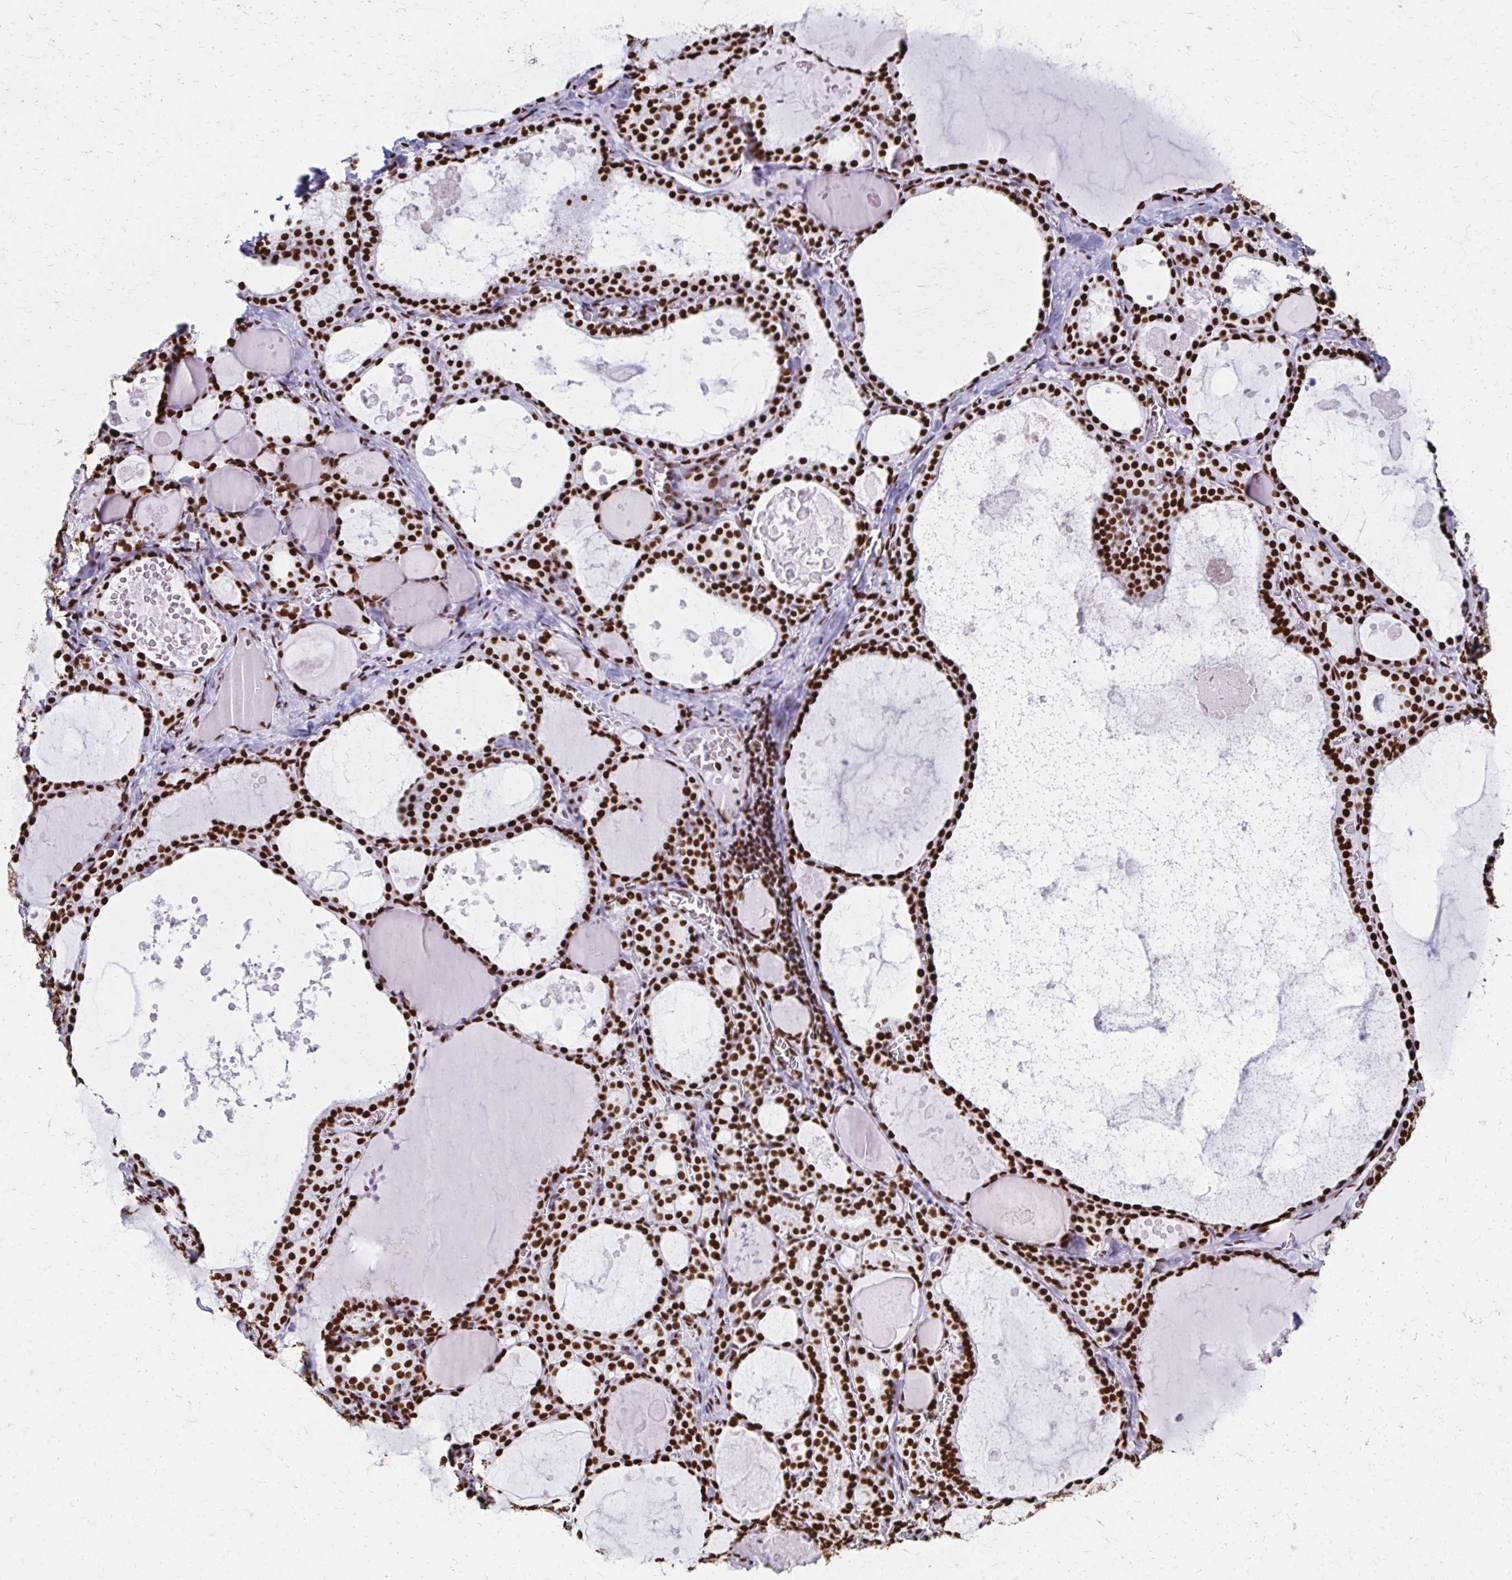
{"staining": {"intensity": "strong", "quantity": ">75%", "location": "nuclear"}, "tissue": "thyroid gland", "cell_type": "Glandular cells", "image_type": "normal", "snomed": [{"axis": "morphology", "description": "Normal tissue, NOS"}, {"axis": "topography", "description": "Thyroid gland"}], "caption": "Immunohistochemistry image of benign thyroid gland: human thyroid gland stained using immunohistochemistry shows high levels of strong protein expression localized specifically in the nuclear of glandular cells, appearing as a nuclear brown color.", "gene": "NONO", "patient": {"sex": "male", "age": 56}}